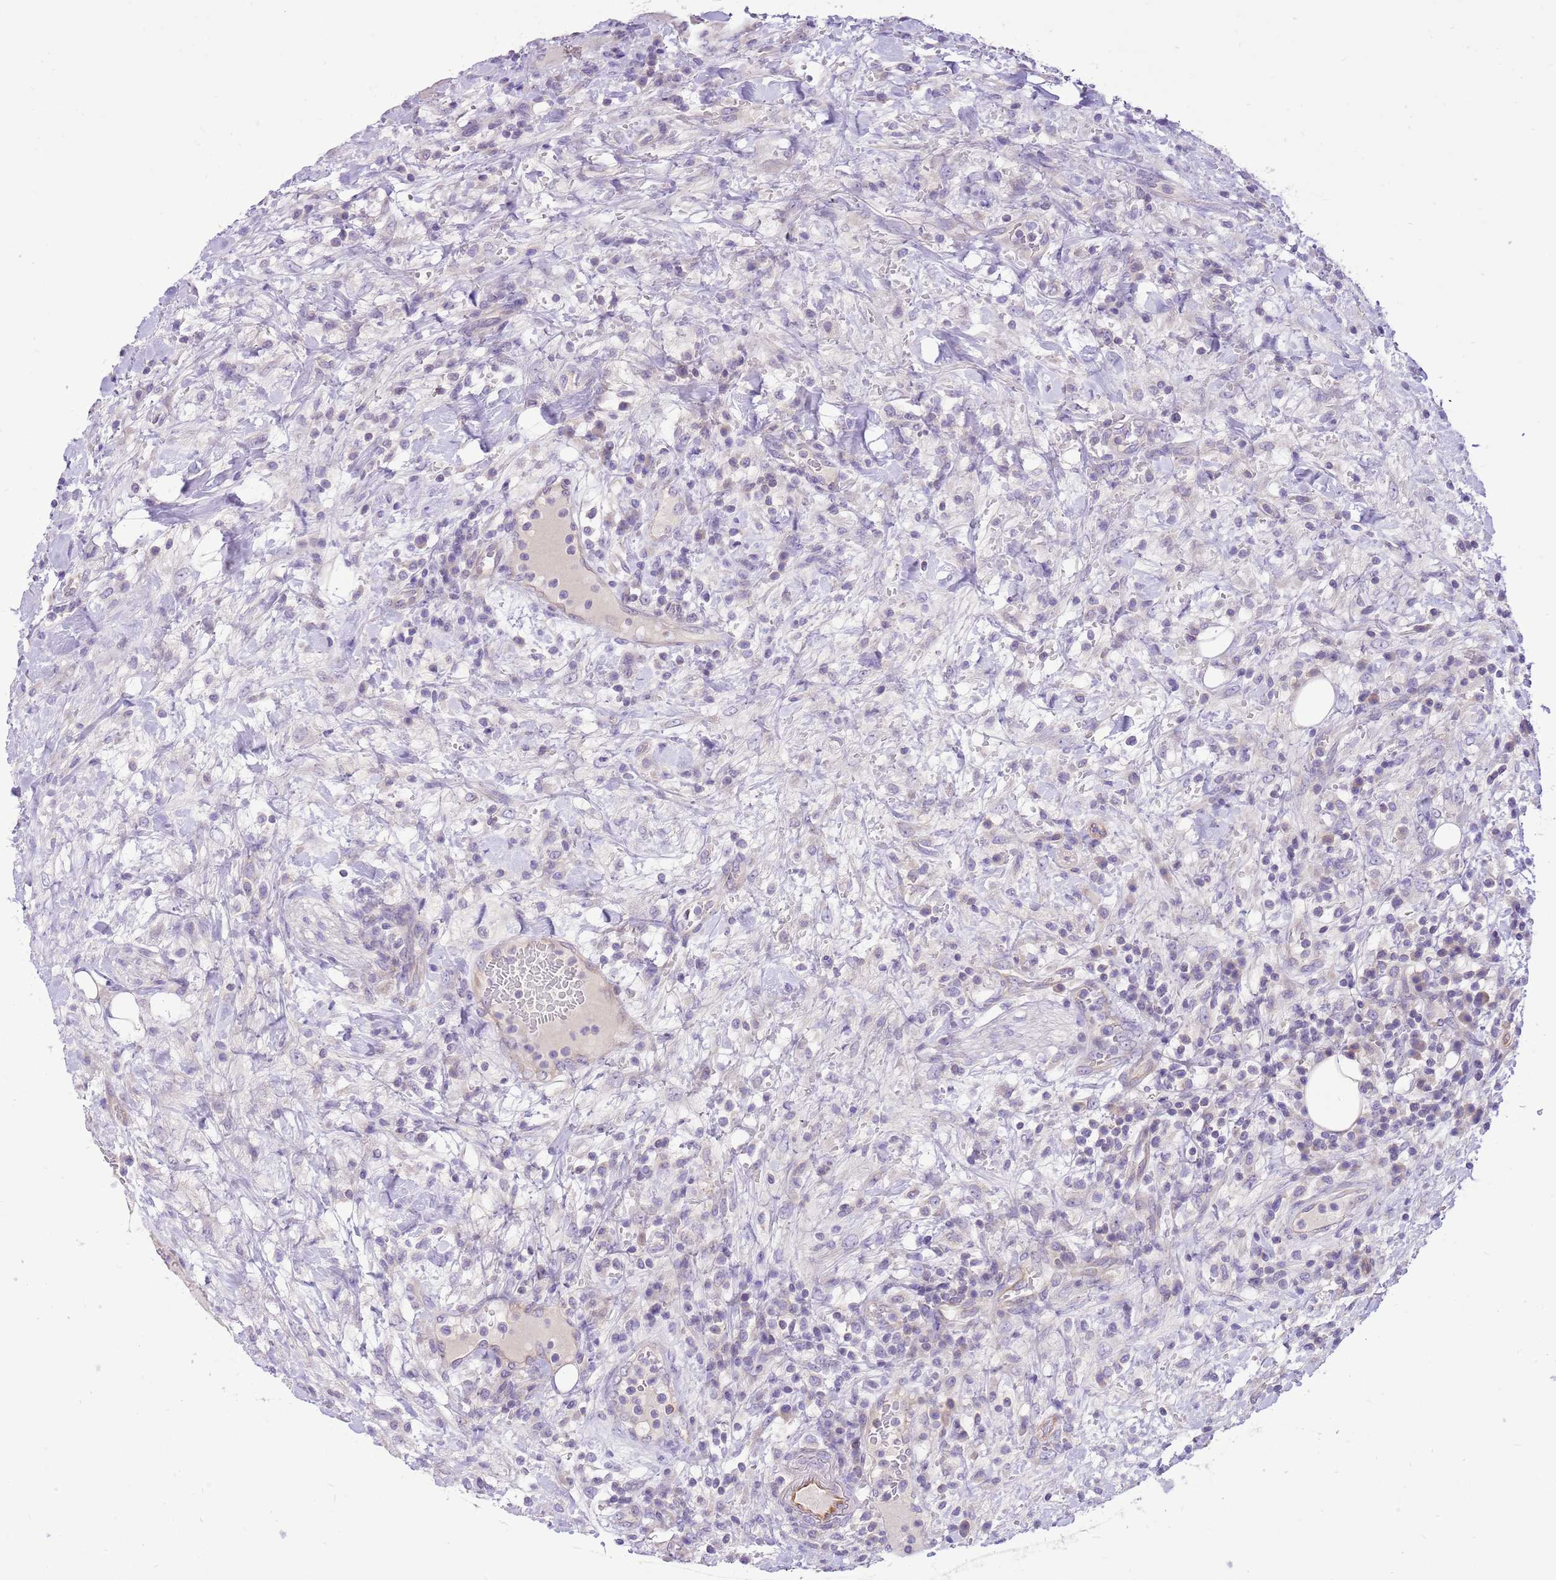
{"staining": {"intensity": "weak", "quantity": "<25%", "location": "cytoplasmic/membranous"}, "tissue": "lymphoma", "cell_type": "Tumor cells", "image_type": "cancer", "snomed": [{"axis": "morphology", "description": "Malignant lymphoma, non-Hodgkin's type, High grade"}, {"axis": "topography", "description": "Colon"}], "caption": "DAB (3,3'-diaminobenzidine) immunohistochemical staining of lymphoma demonstrates no significant staining in tumor cells.", "gene": "GLCE", "patient": {"sex": "female", "age": 53}}